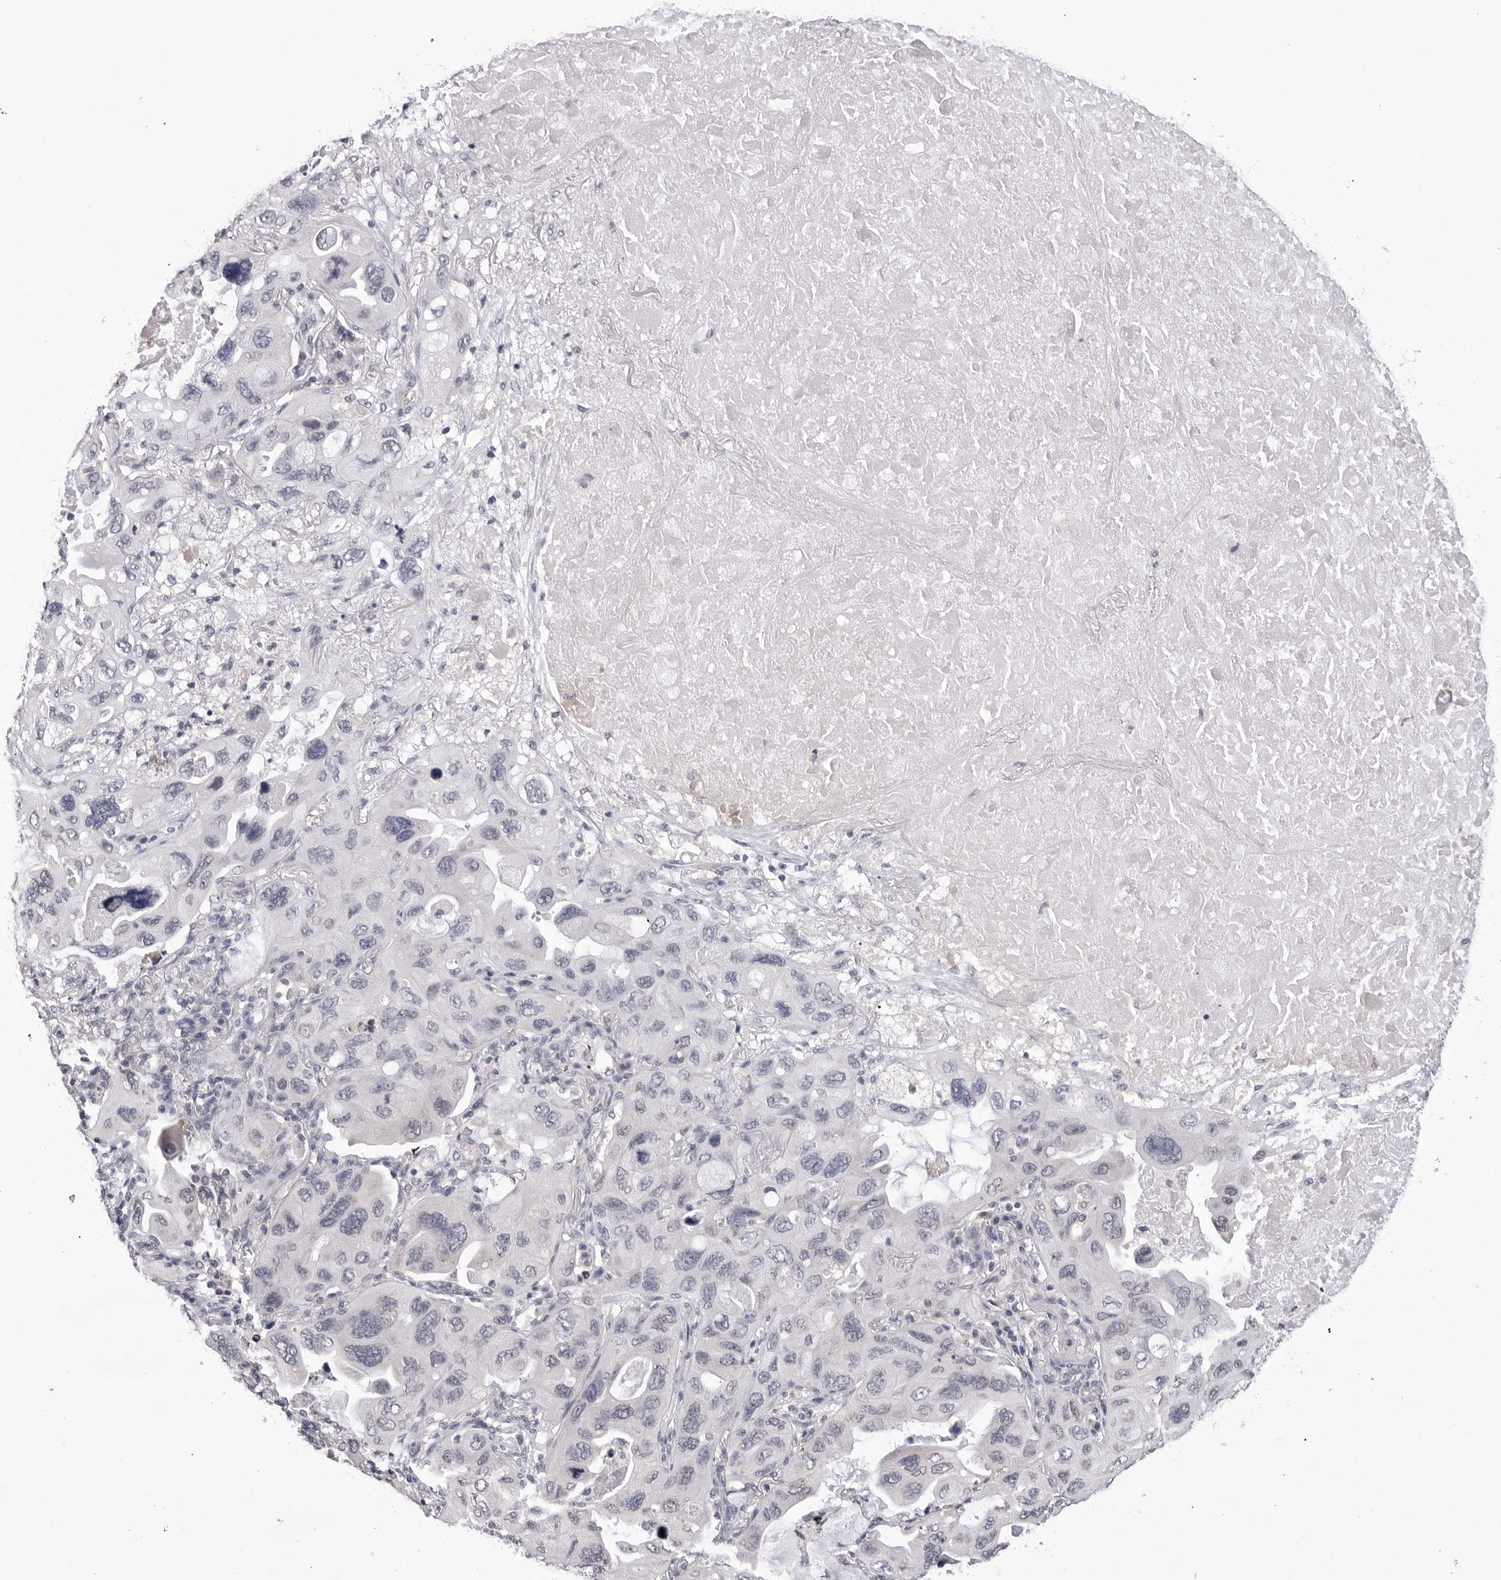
{"staining": {"intensity": "negative", "quantity": "none", "location": "none"}, "tissue": "lung cancer", "cell_type": "Tumor cells", "image_type": "cancer", "snomed": [{"axis": "morphology", "description": "Squamous cell carcinoma, NOS"}, {"axis": "topography", "description": "Lung"}], "caption": "Human squamous cell carcinoma (lung) stained for a protein using immunohistochemistry demonstrates no positivity in tumor cells.", "gene": "CDK20", "patient": {"sex": "female", "age": 73}}